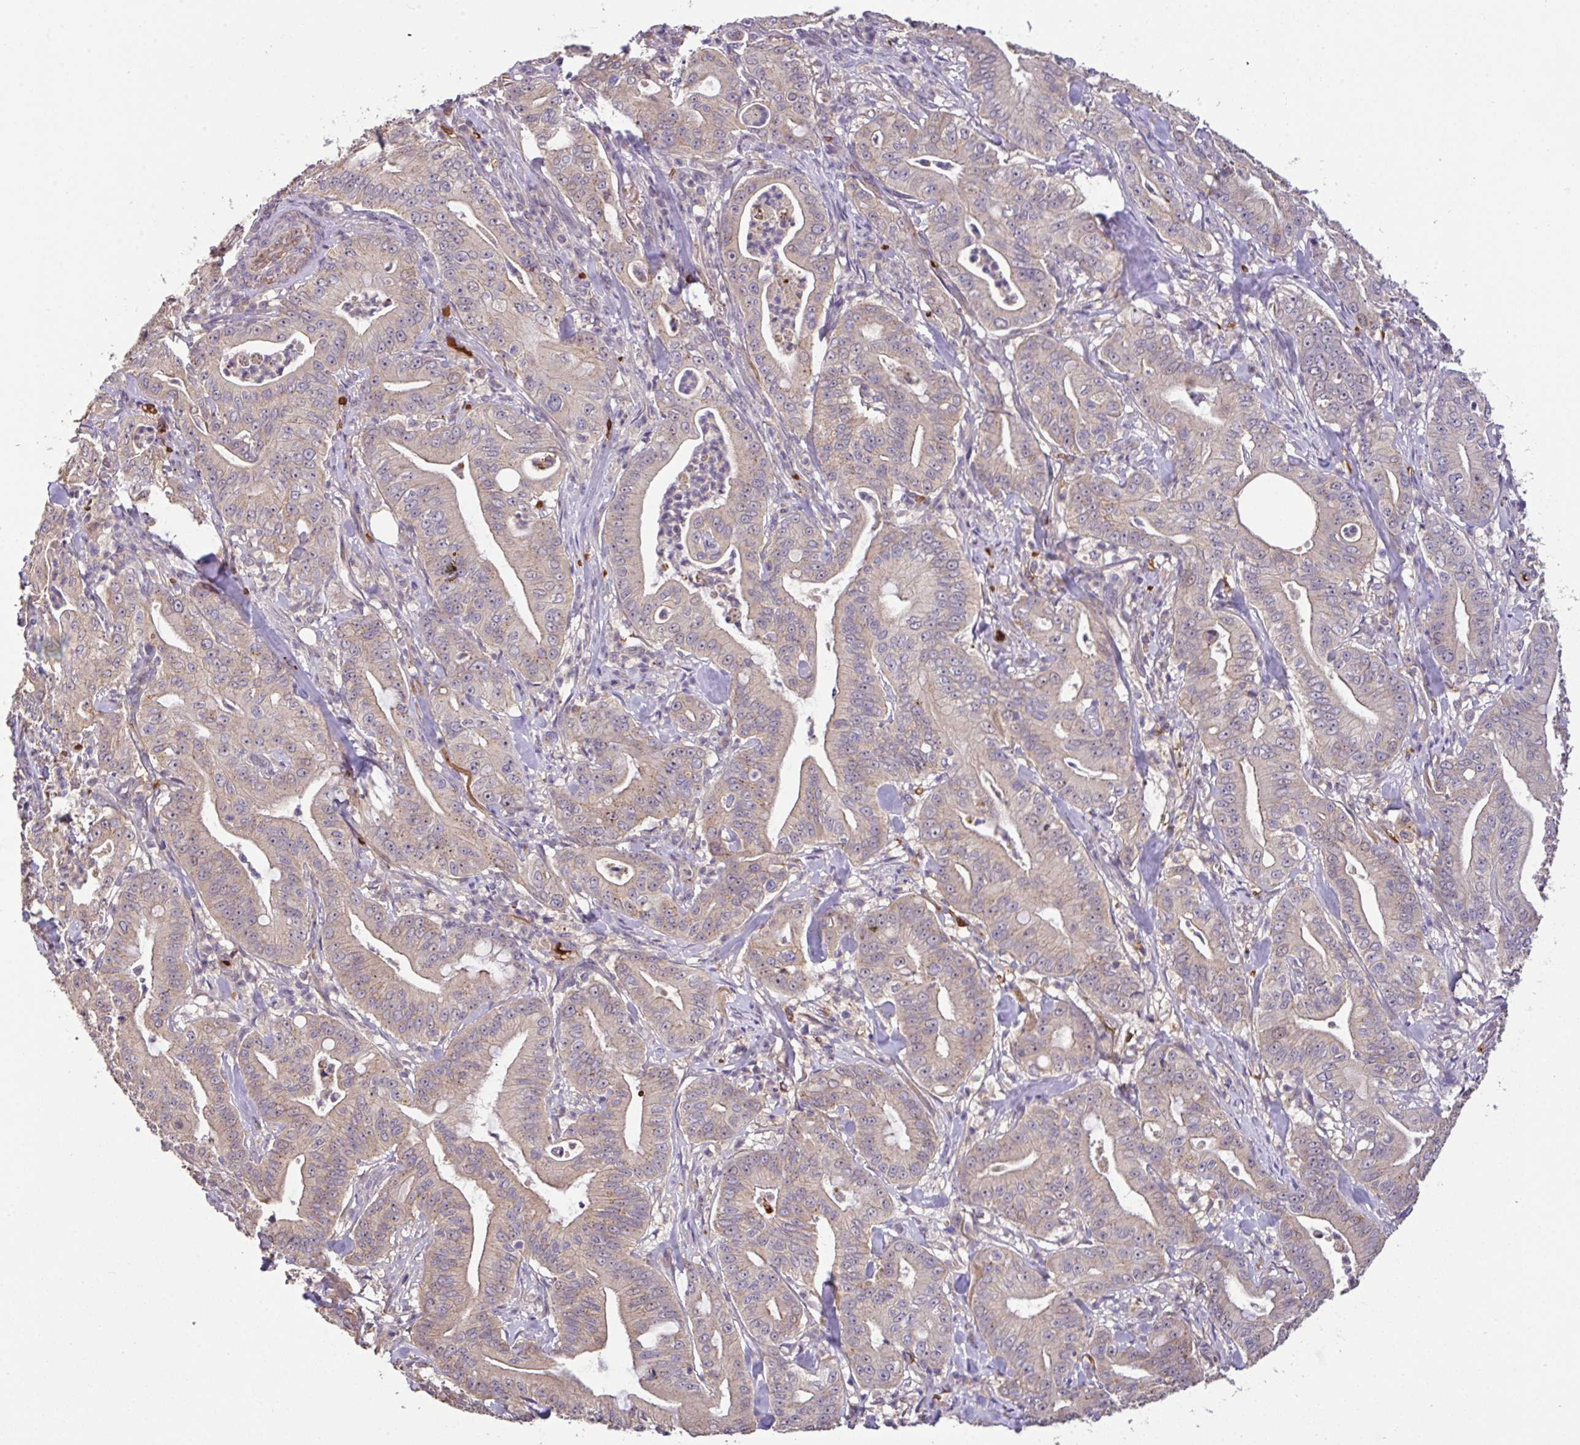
{"staining": {"intensity": "weak", "quantity": "<25%", "location": "cytoplasmic/membranous"}, "tissue": "pancreatic cancer", "cell_type": "Tumor cells", "image_type": "cancer", "snomed": [{"axis": "morphology", "description": "Adenocarcinoma, NOS"}, {"axis": "topography", "description": "Pancreas"}], "caption": "A high-resolution histopathology image shows IHC staining of pancreatic cancer, which displays no significant positivity in tumor cells. The staining was performed using DAB (3,3'-diaminobenzidine) to visualize the protein expression in brown, while the nuclei were stained in blue with hematoxylin (Magnification: 20x).", "gene": "C1QTNF9B", "patient": {"sex": "male", "age": 71}}